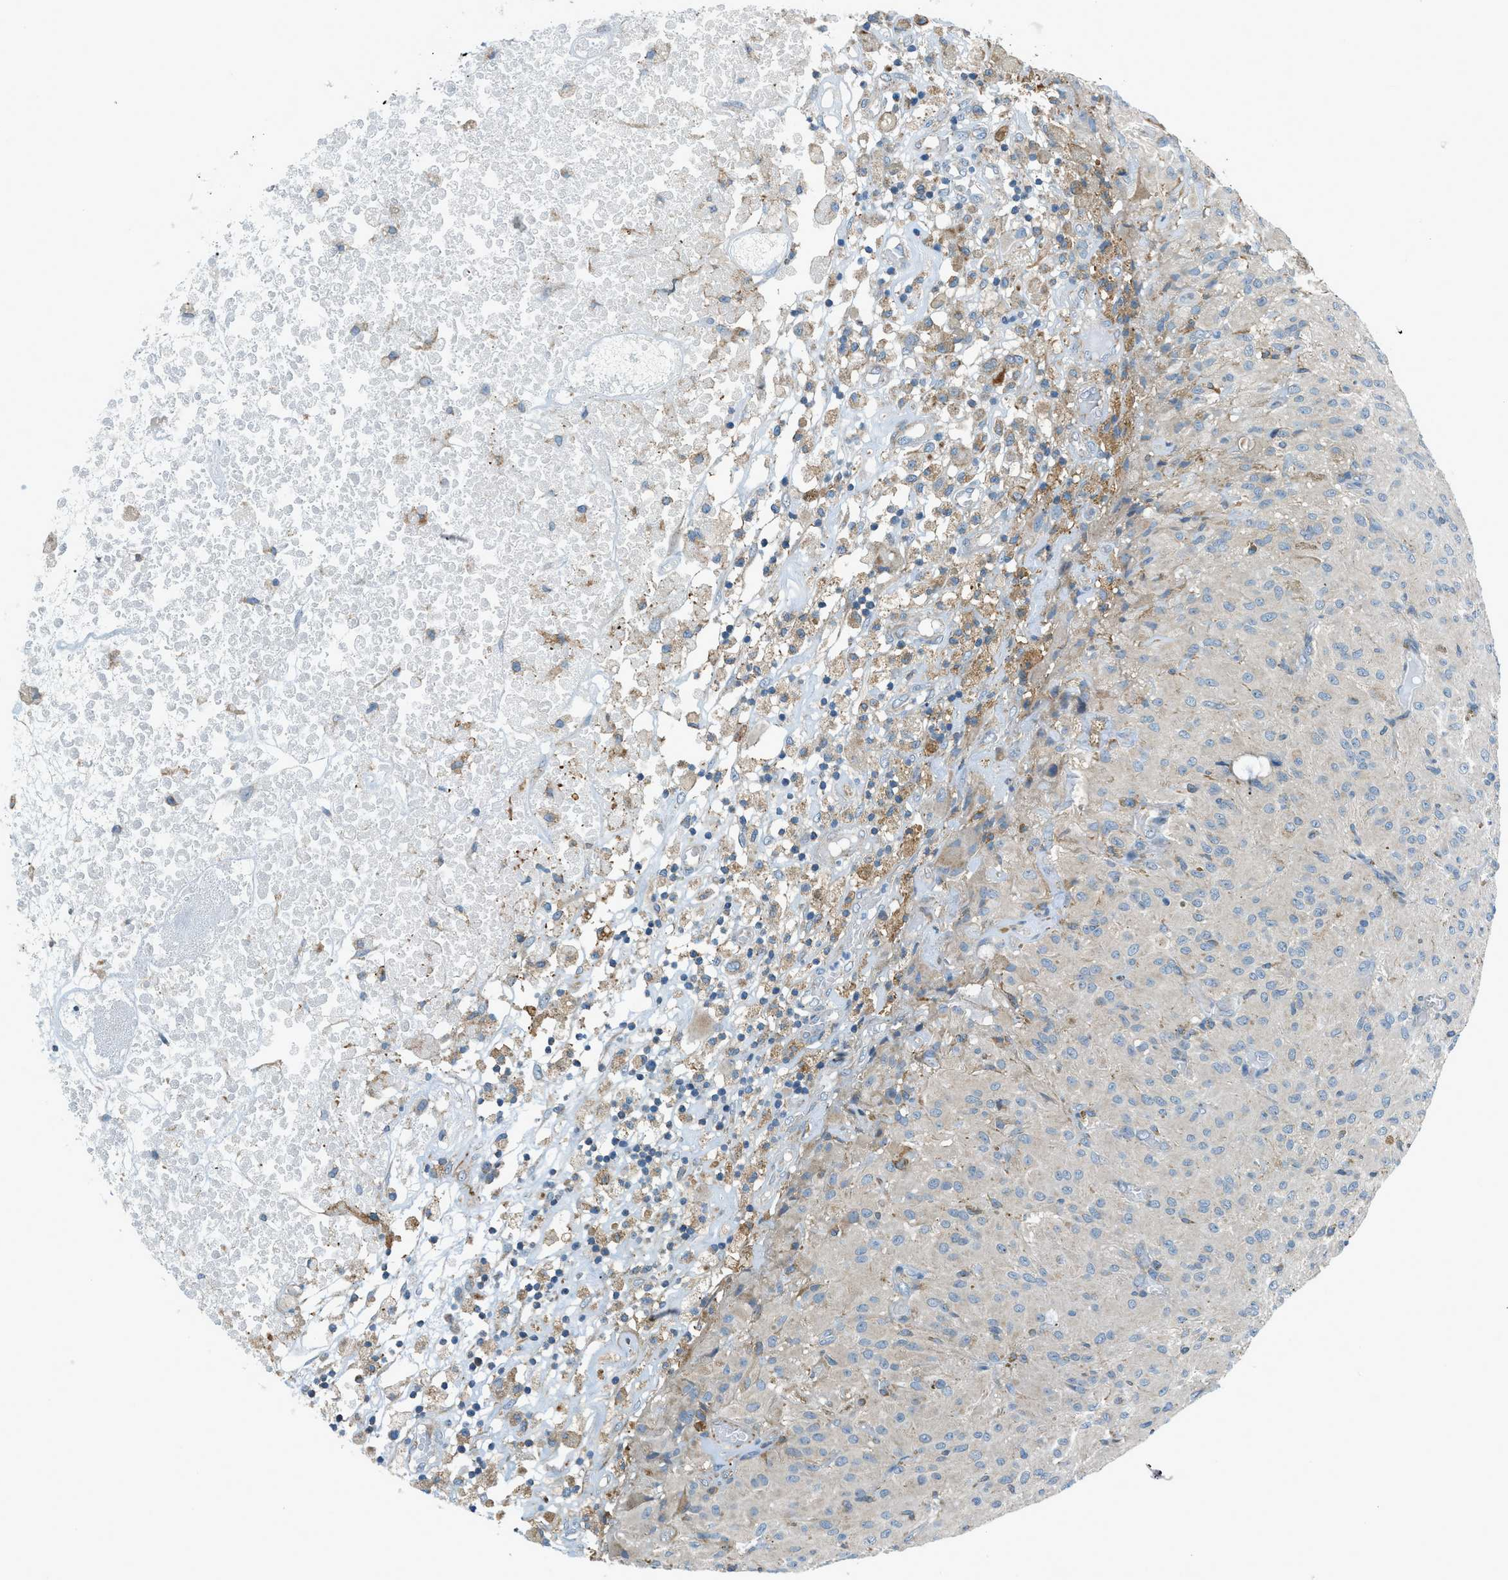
{"staining": {"intensity": "moderate", "quantity": "<25%", "location": "cytoplasmic/membranous"}, "tissue": "glioma", "cell_type": "Tumor cells", "image_type": "cancer", "snomed": [{"axis": "morphology", "description": "Glioma, malignant, High grade"}, {"axis": "topography", "description": "Brain"}], "caption": "Human glioma stained for a protein (brown) demonstrates moderate cytoplasmic/membranous positive expression in approximately <25% of tumor cells.", "gene": "PIGG", "patient": {"sex": "female", "age": 59}}